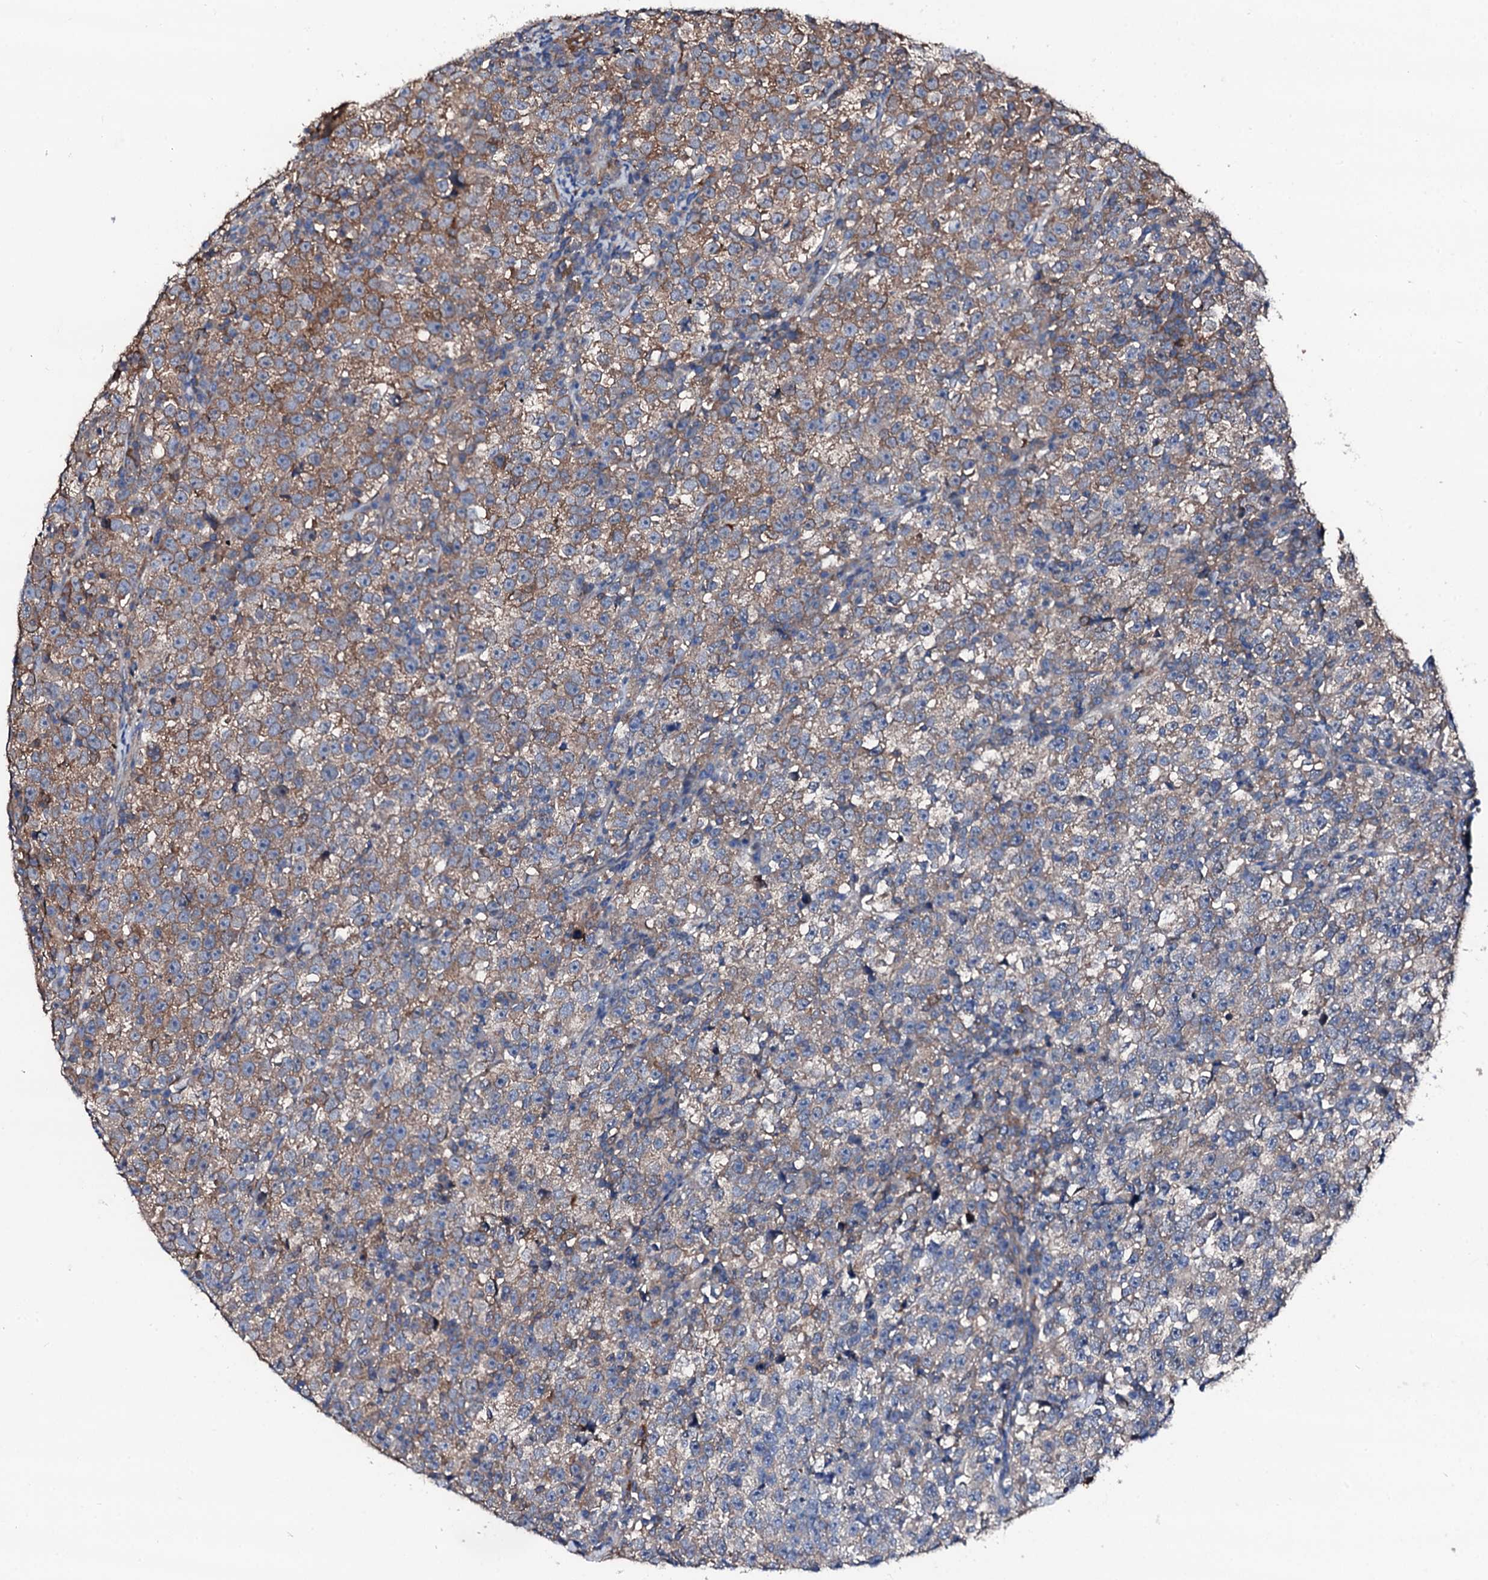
{"staining": {"intensity": "moderate", "quantity": "25%-75%", "location": "cytoplasmic/membranous"}, "tissue": "testis cancer", "cell_type": "Tumor cells", "image_type": "cancer", "snomed": [{"axis": "morphology", "description": "Normal tissue, NOS"}, {"axis": "morphology", "description": "Seminoma, NOS"}, {"axis": "topography", "description": "Testis"}], "caption": "High-power microscopy captured an immunohistochemistry photomicrograph of testis cancer, revealing moderate cytoplasmic/membranous positivity in about 25%-75% of tumor cells.", "gene": "TRAFD1", "patient": {"sex": "male", "age": 43}}